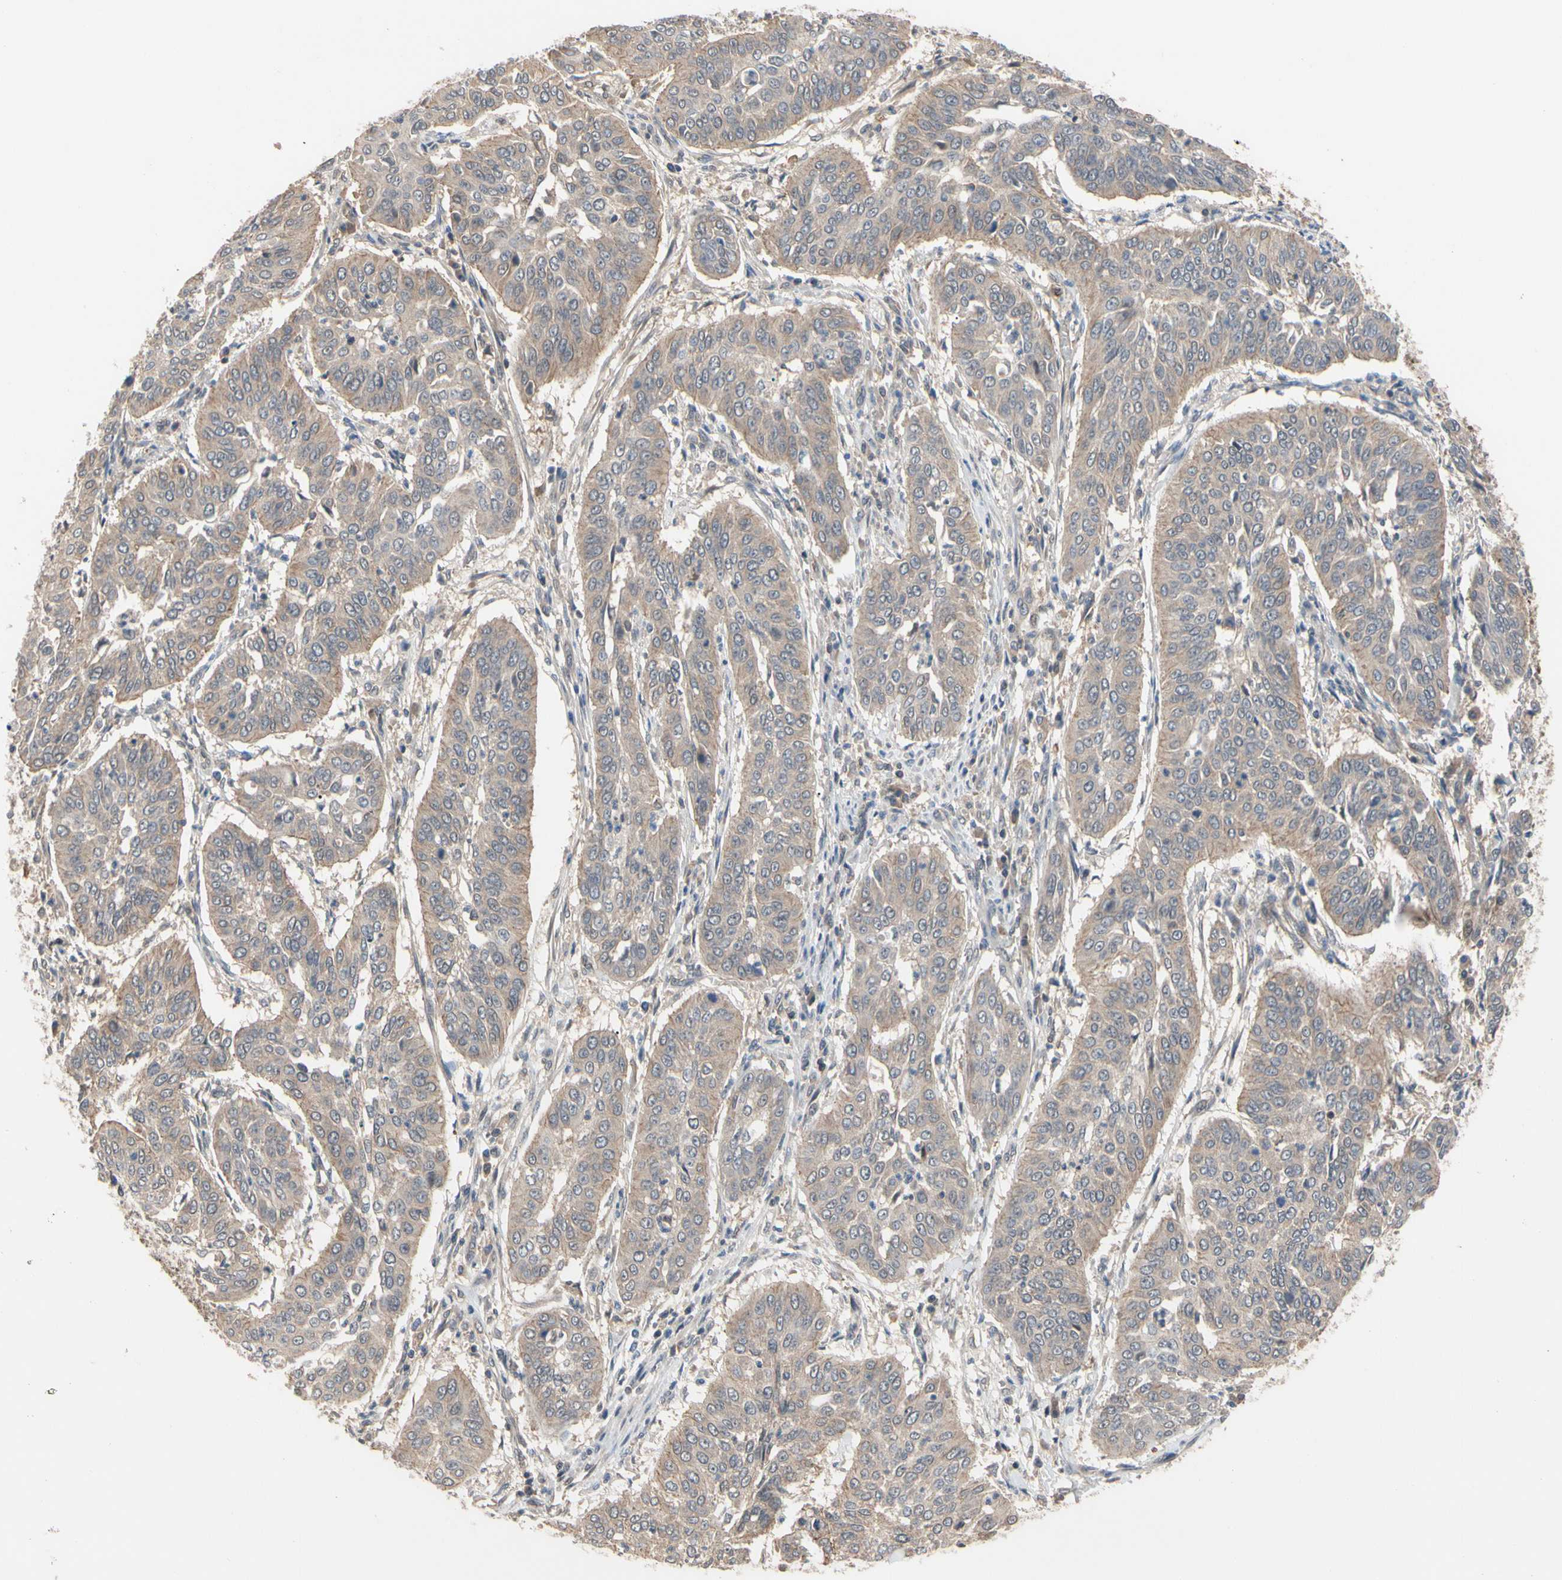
{"staining": {"intensity": "weak", "quantity": ">75%", "location": "cytoplasmic/membranous"}, "tissue": "cervical cancer", "cell_type": "Tumor cells", "image_type": "cancer", "snomed": [{"axis": "morphology", "description": "Normal tissue, NOS"}, {"axis": "morphology", "description": "Squamous cell carcinoma, NOS"}, {"axis": "topography", "description": "Cervix"}], "caption": "IHC of cervical cancer (squamous cell carcinoma) exhibits low levels of weak cytoplasmic/membranous staining in approximately >75% of tumor cells.", "gene": "DPP8", "patient": {"sex": "female", "age": 39}}